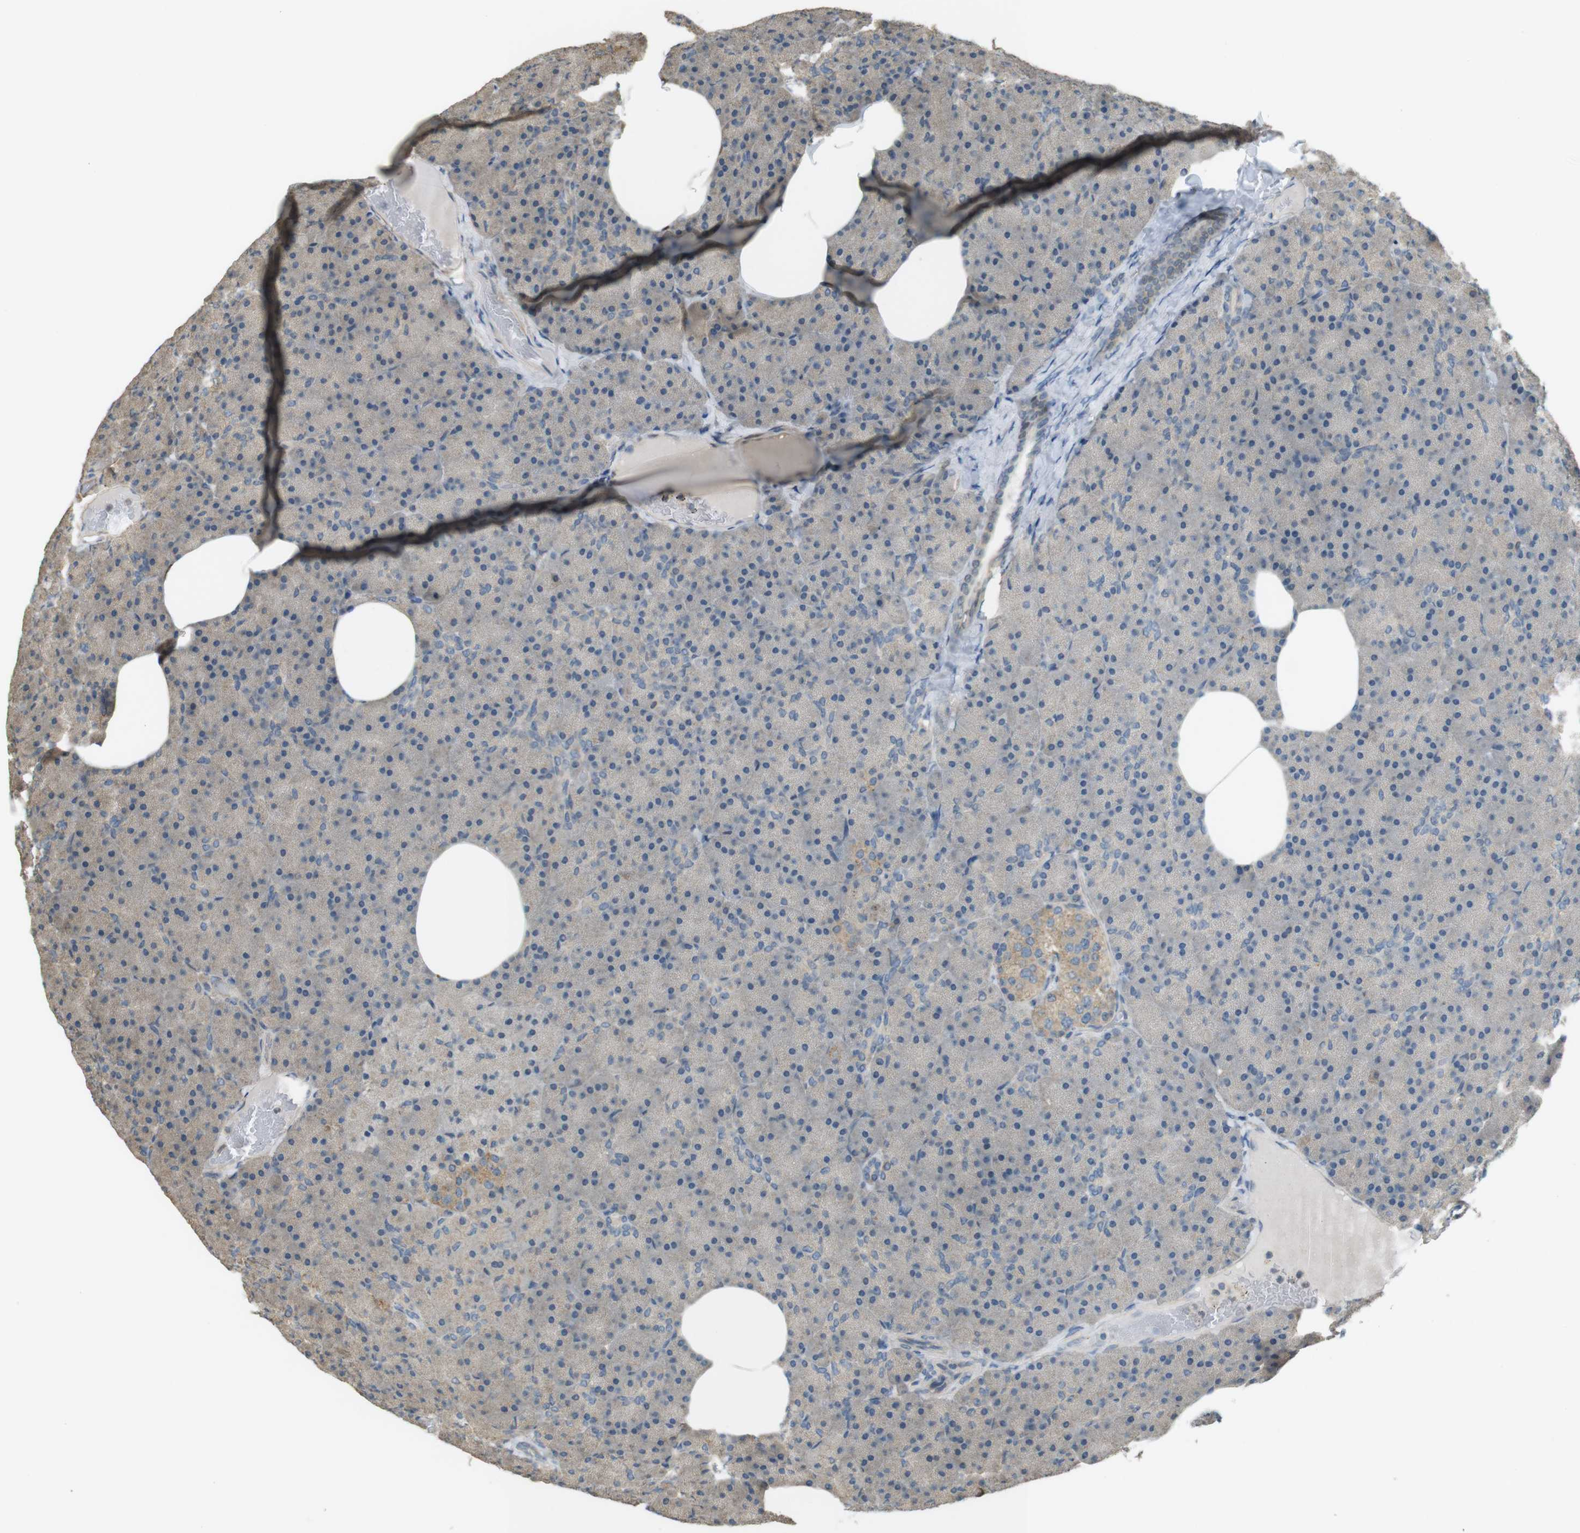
{"staining": {"intensity": "weak", "quantity": "<25%", "location": "cytoplasmic/membranous"}, "tissue": "pancreas", "cell_type": "Exocrine glandular cells", "image_type": "normal", "snomed": [{"axis": "morphology", "description": "Normal tissue, NOS"}, {"axis": "topography", "description": "Pancreas"}], "caption": "This is an immunohistochemistry histopathology image of unremarkable pancreas. There is no expression in exocrine glandular cells.", "gene": "ZDHHC20", "patient": {"sex": "female", "age": 35}}